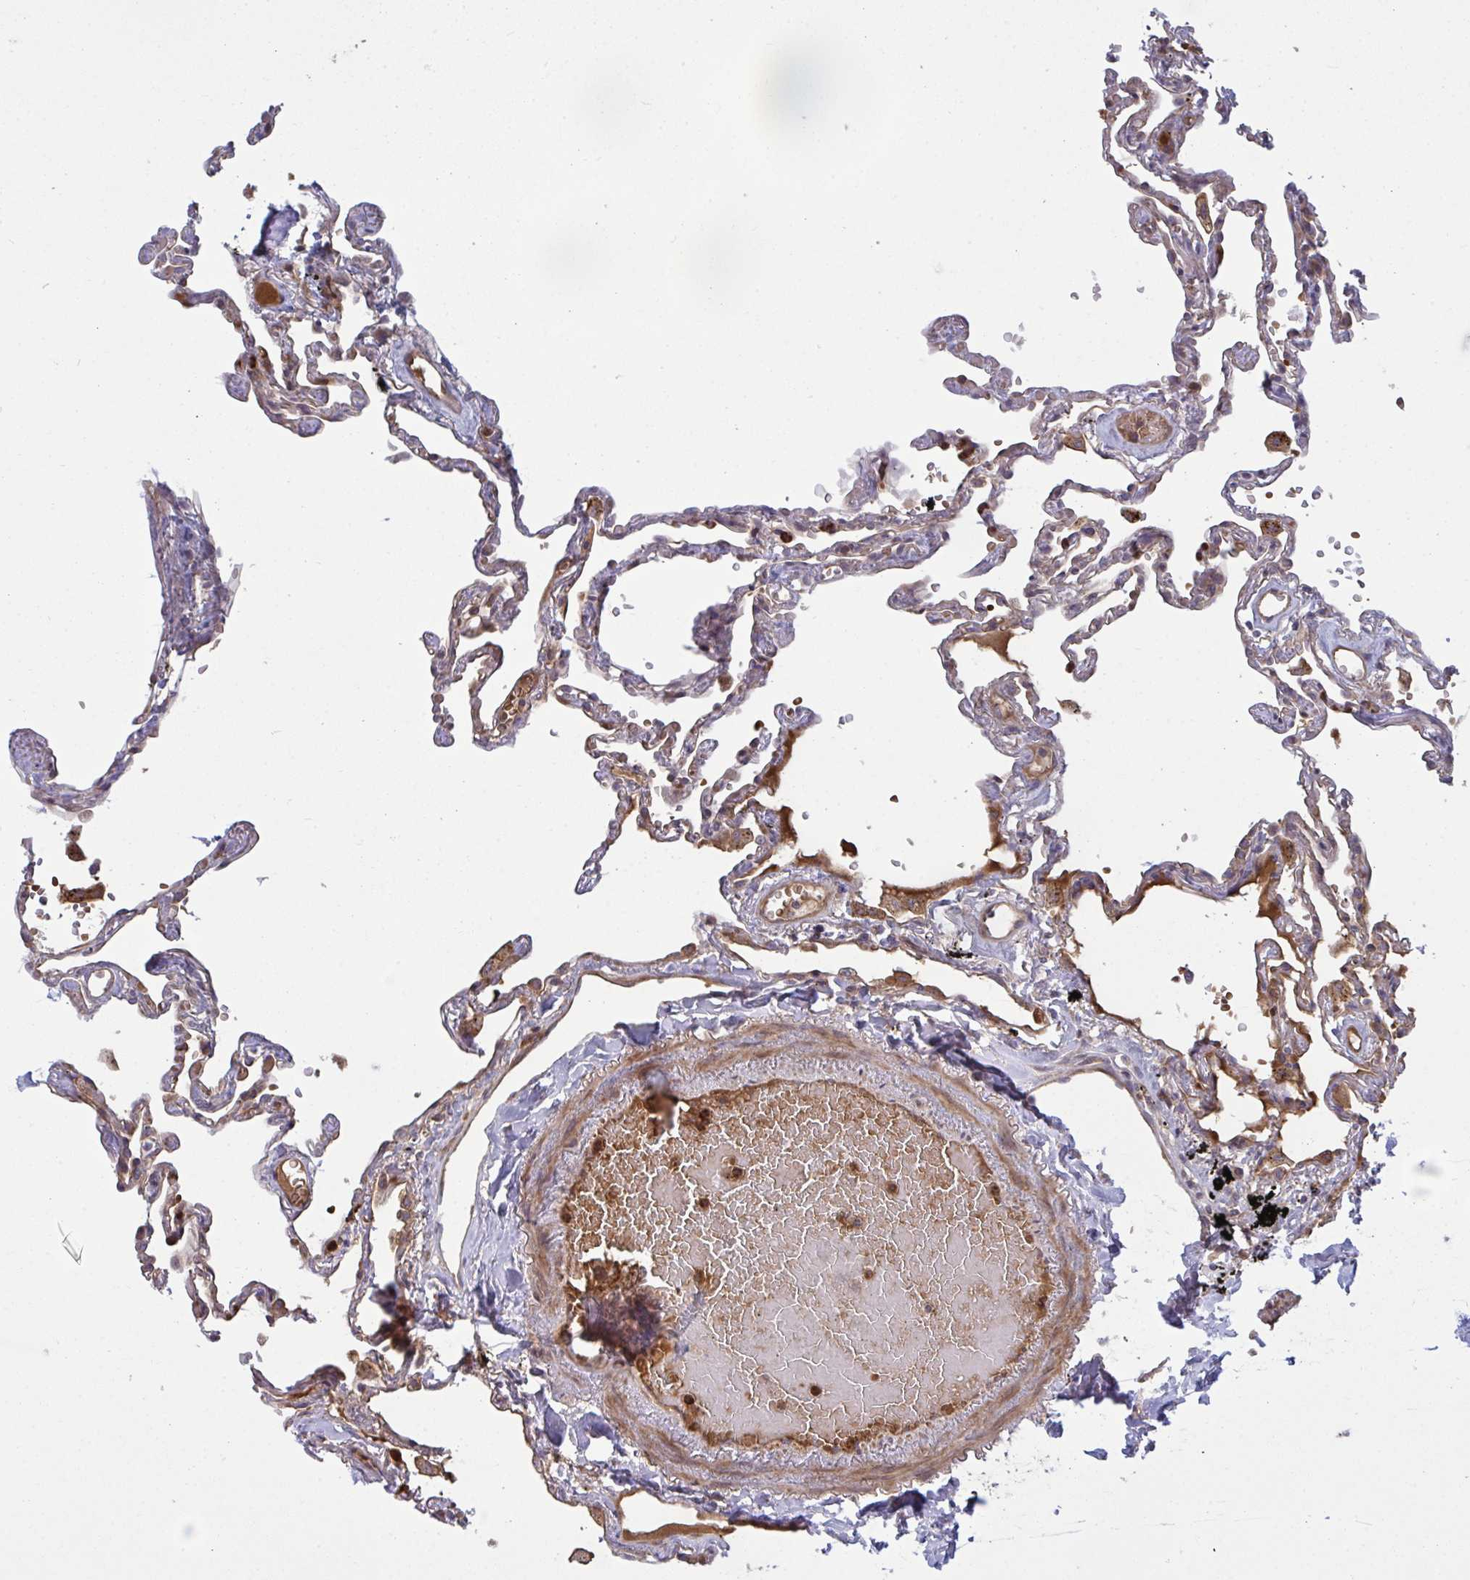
{"staining": {"intensity": "strong", "quantity": "25%-75%", "location": "cytoplasmic/membranous"}, "tissue": "lung", "cell_type": "Alveolar cells", "image_type": "normal", "snomed": [{"axis": "morphology", "description": "Normal tissue, NOS"}, {"axis": "topography", "description": "Lung"}], "caption": "Protein staining reveals strong cytoplasmic/membranous positivity in about 25%-75% of alveolar cells in benign lung.", "gene": "IL1R1", "patient": {"sex": "female", "age": 67}}